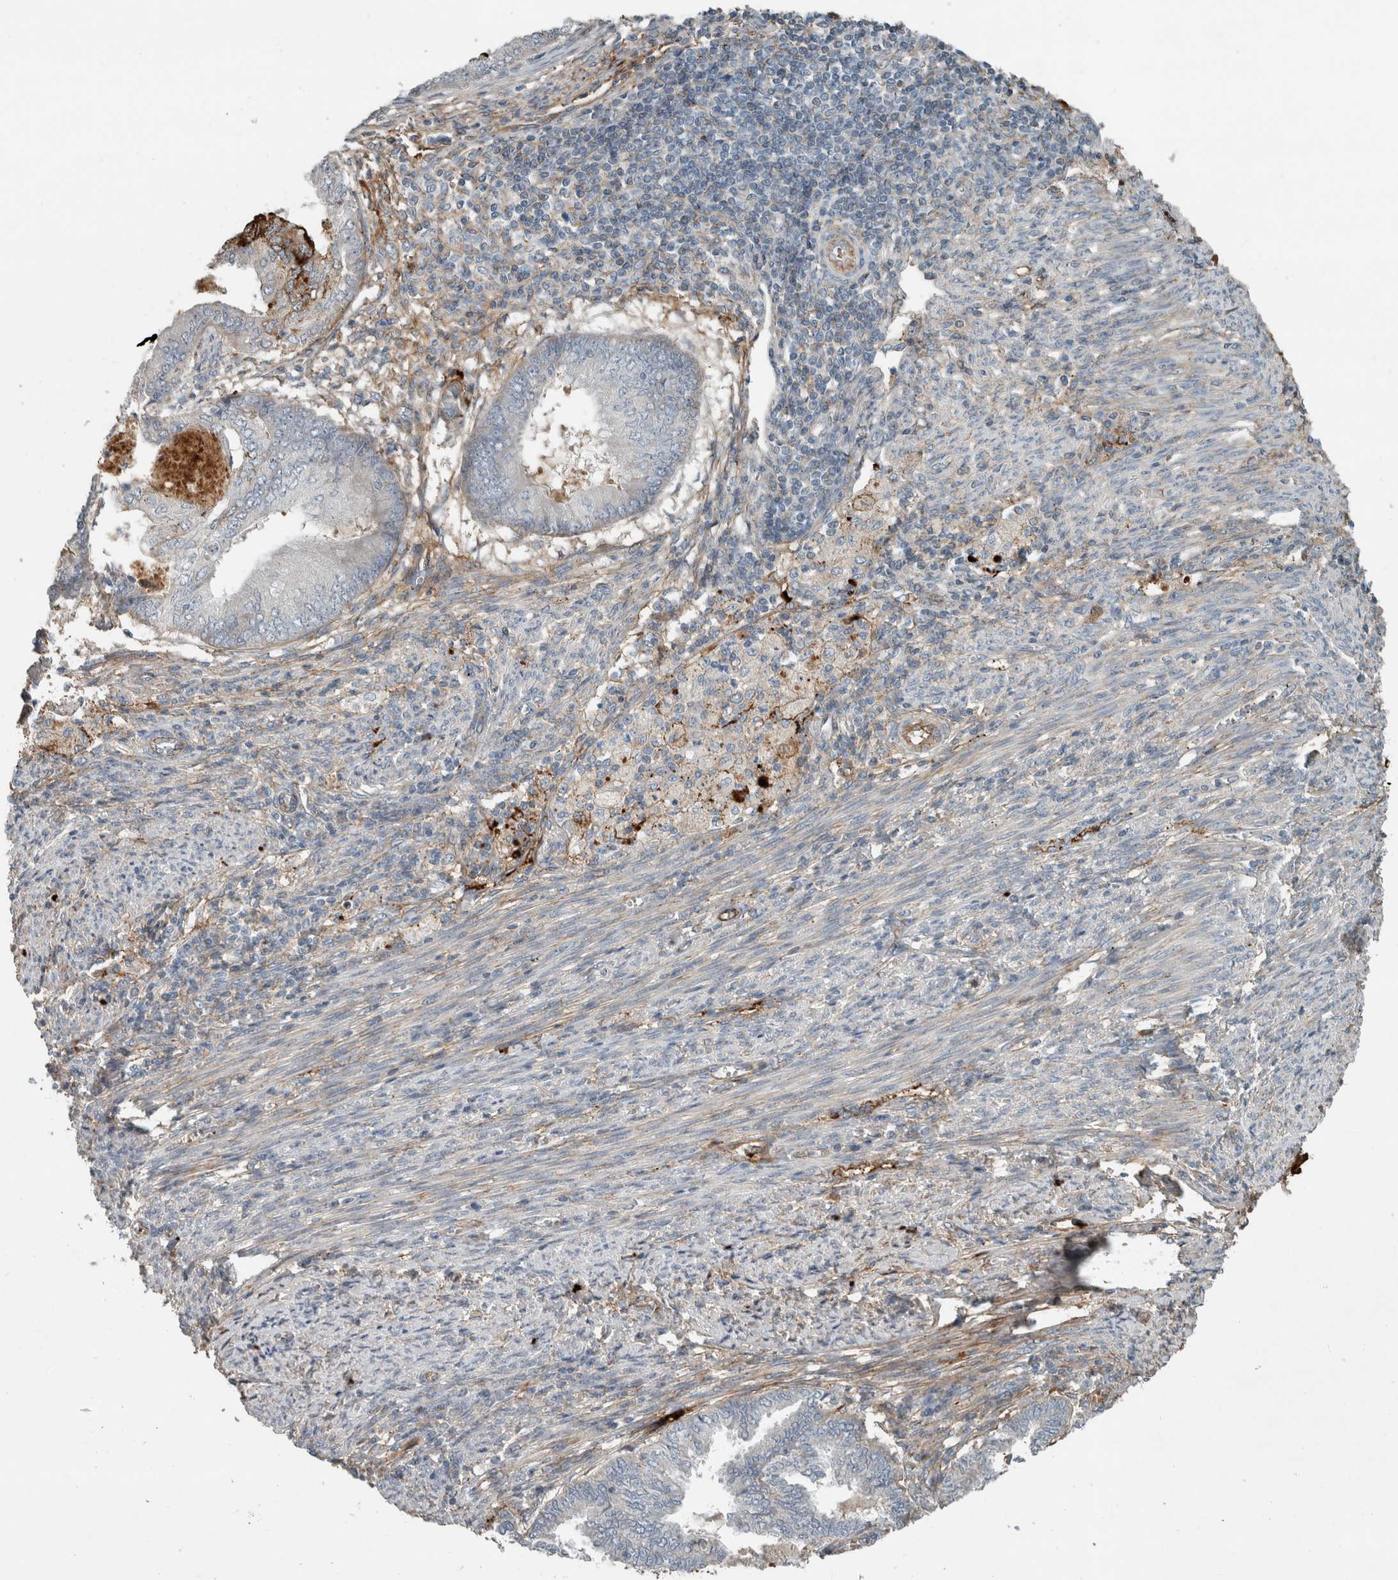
{"staining": {"intensity": "negative", "quantity": "none", "location": "none"}, "tissue": "endometrial cancer", "cell_type": "Tumor cells", "image_type": "cancer", "snomed": [{"axis": "morphology", "description": "Polyp, NOS"}, {"axis": "morphology", "description": "Adenocarcinoma, NOS"}, {"axis": "morphology", "description": "Adenoma, NOS"}, {"axis": "topography", "description": "Endometrium"}], "caption": "Tumor cells show no significant positivity in adenocarcinoma (endometrial).", "gene": "FN1", "patient": {"sex": "female", "age": 79}}